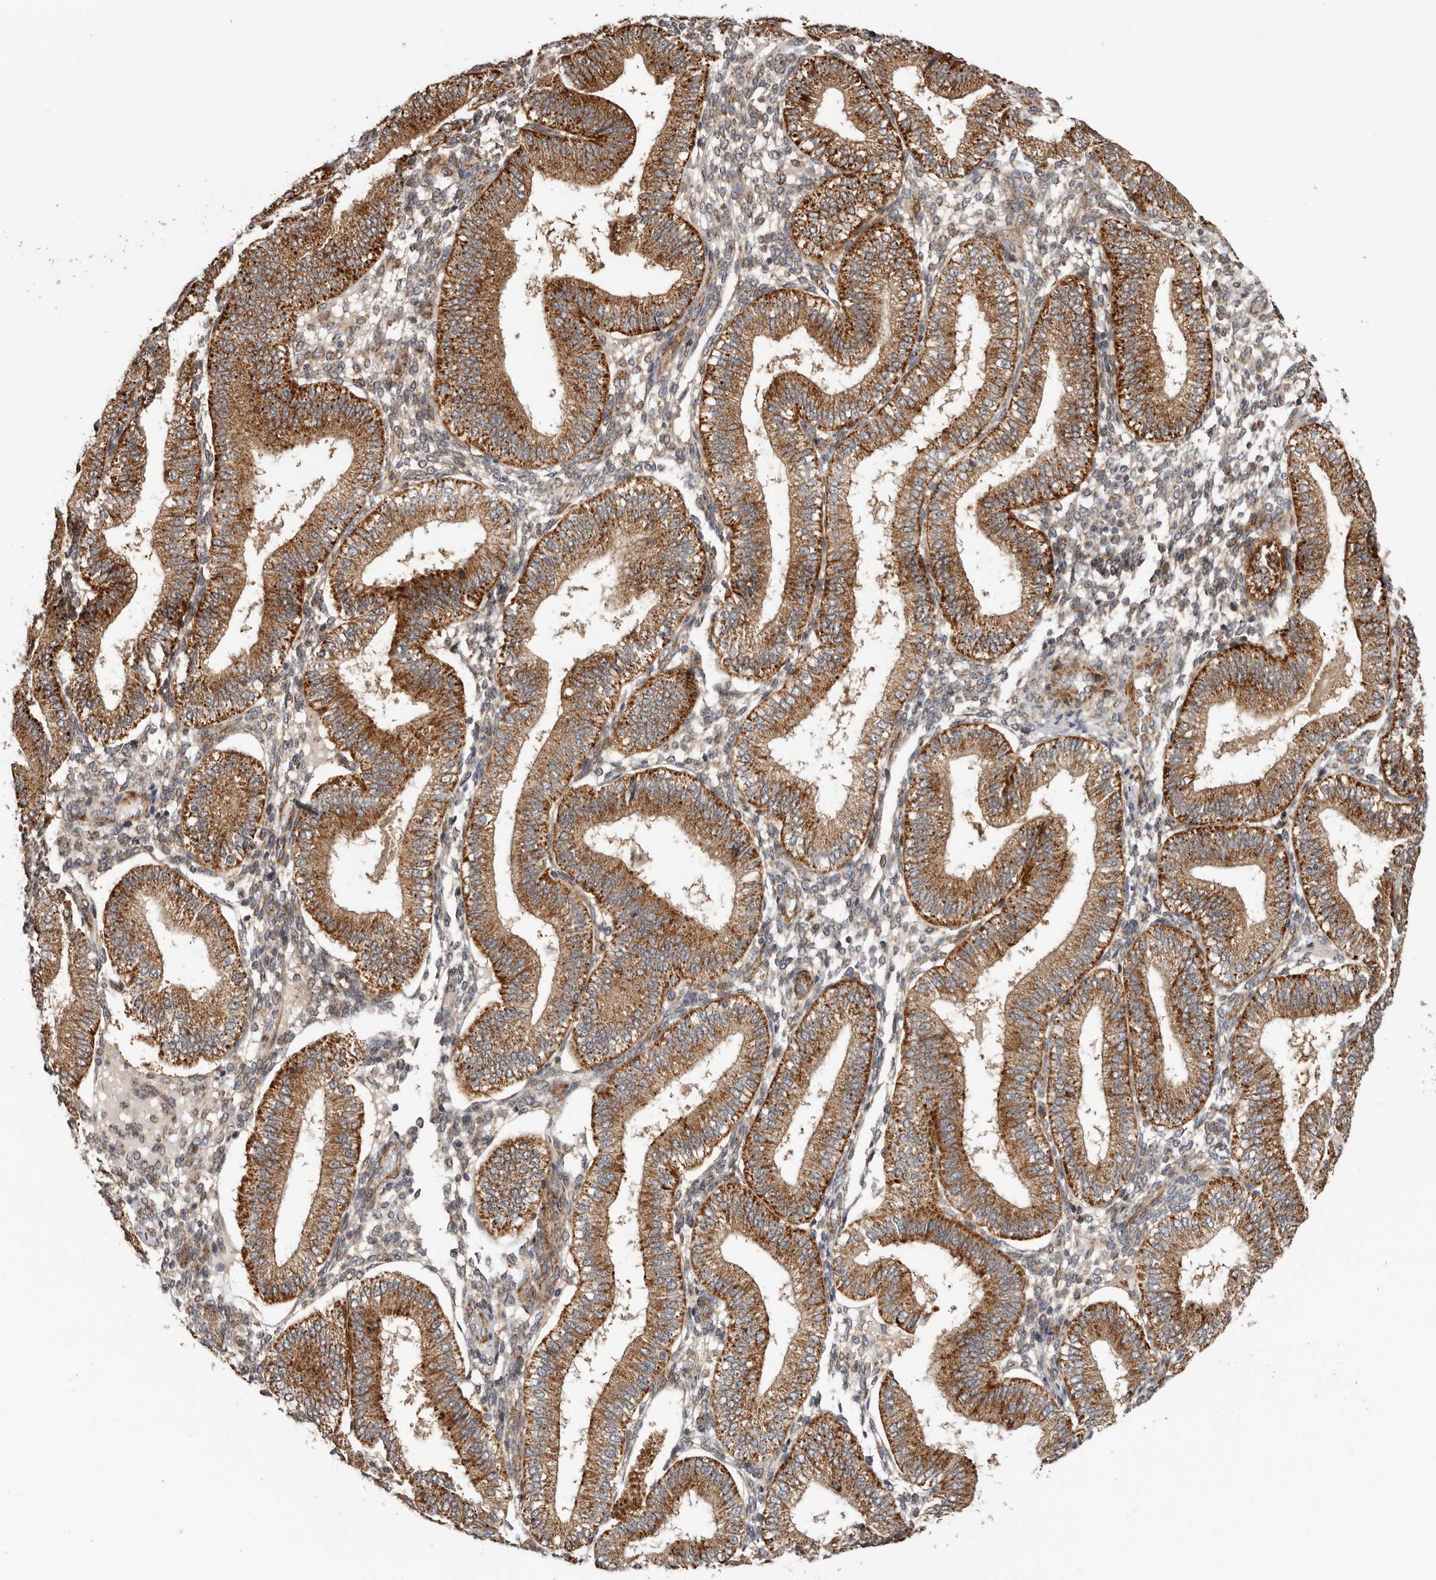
{"staining": {"intensity": "negative", "quantity": "none", "location": "none"}, "tissue": "endometrium", "cell_type": "Cells in endometrial stroma", "image_type": "normal", "snomed": [{"axis": "morphology", "description": "Normal tissue, NOS"}, {"axis": "topography", "description": "Endometrium"}], "caption": "Image shows no protein staining in cells in endometrial stroma of unremarkable endometrium.", "gene": "PROKR1", "patient": {"sex": "female", "age": 39}}